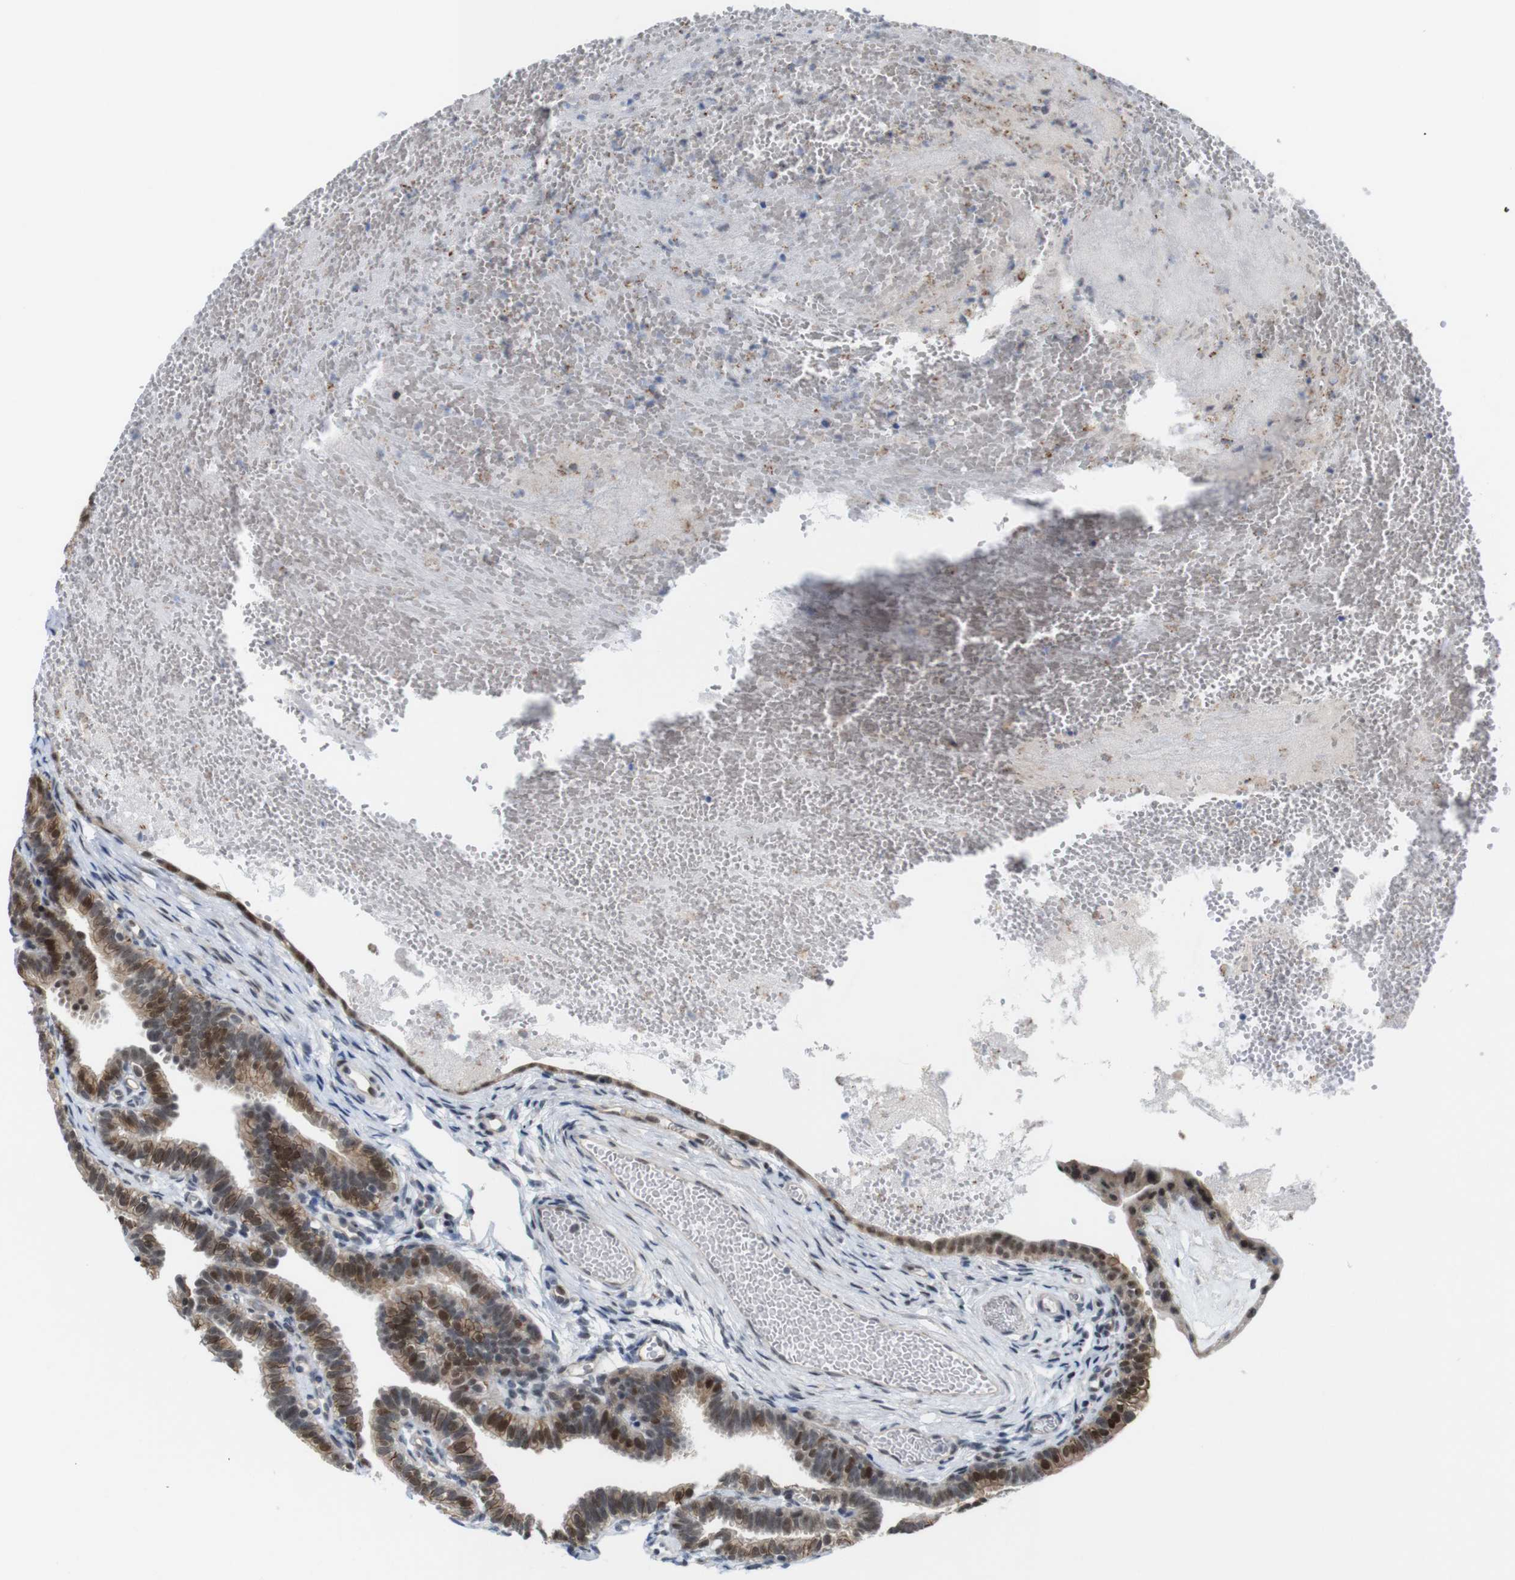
{"staining": {"intensity": "moderate", "quantity": ">75%", "location": "cytoplasmic/membranous,nuclear"}, "tissue": "fallopian tube", "cell_type": "Glandular cells", "image_type": "normal", "snomed": [{"axis": "morphology", "description": "Normal tissue, NOS"}, {"axis": "topography", "description": "Fallopian tube"}, {"axis": "topography", "description": "Placenta"}], "caption": "Protein staining by IHC reveals moderate cytoplasmic/membranous,nuclear staining in about >75% of glandular cells in benign fallopian tube.", "gene": "PNMA8A", "patient": {"sex": "female", "age": 34}}